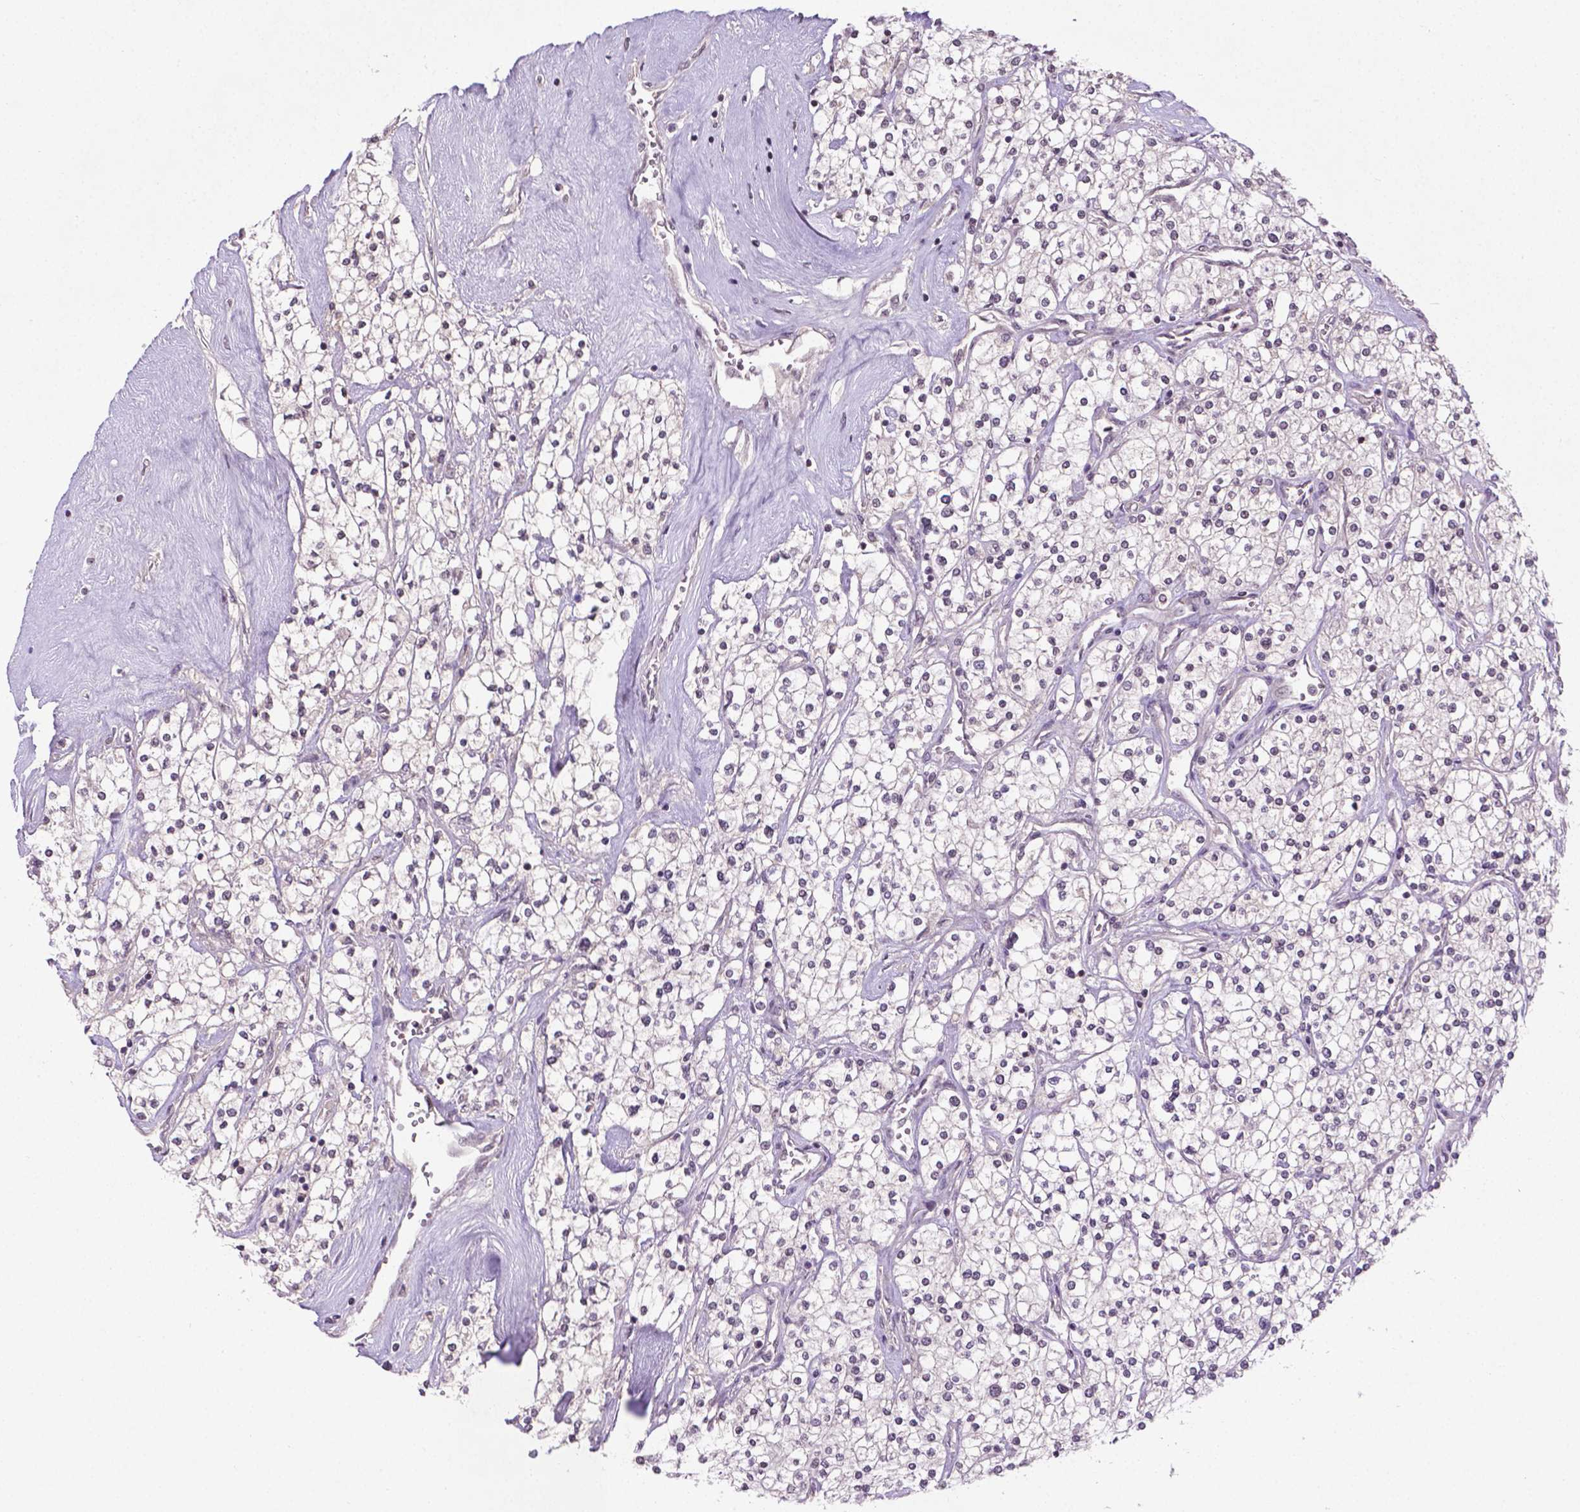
{"staining": {"intensity": "negative", "quantity": "none", "location": "none"}, "tissue": "renal cancer", "cell_type": "Tumor cells", "image_type": "cancer", "snomed": [{"axis": "morphology", "description": "Adenocarcinoma, NOS"}, {"axis": "topography", "description": "Kidney"}], "caption": "High power microscopy micrograph of an IHC photomicrograph of renal cancer (adenocarcinoma), revealing no significant positivity in tumor cells. (Immunohistochemistry, brightfield microscopy, high magnification).", "gene": "ANKRD54", "patient": {"sex": "male", "age": 80}}